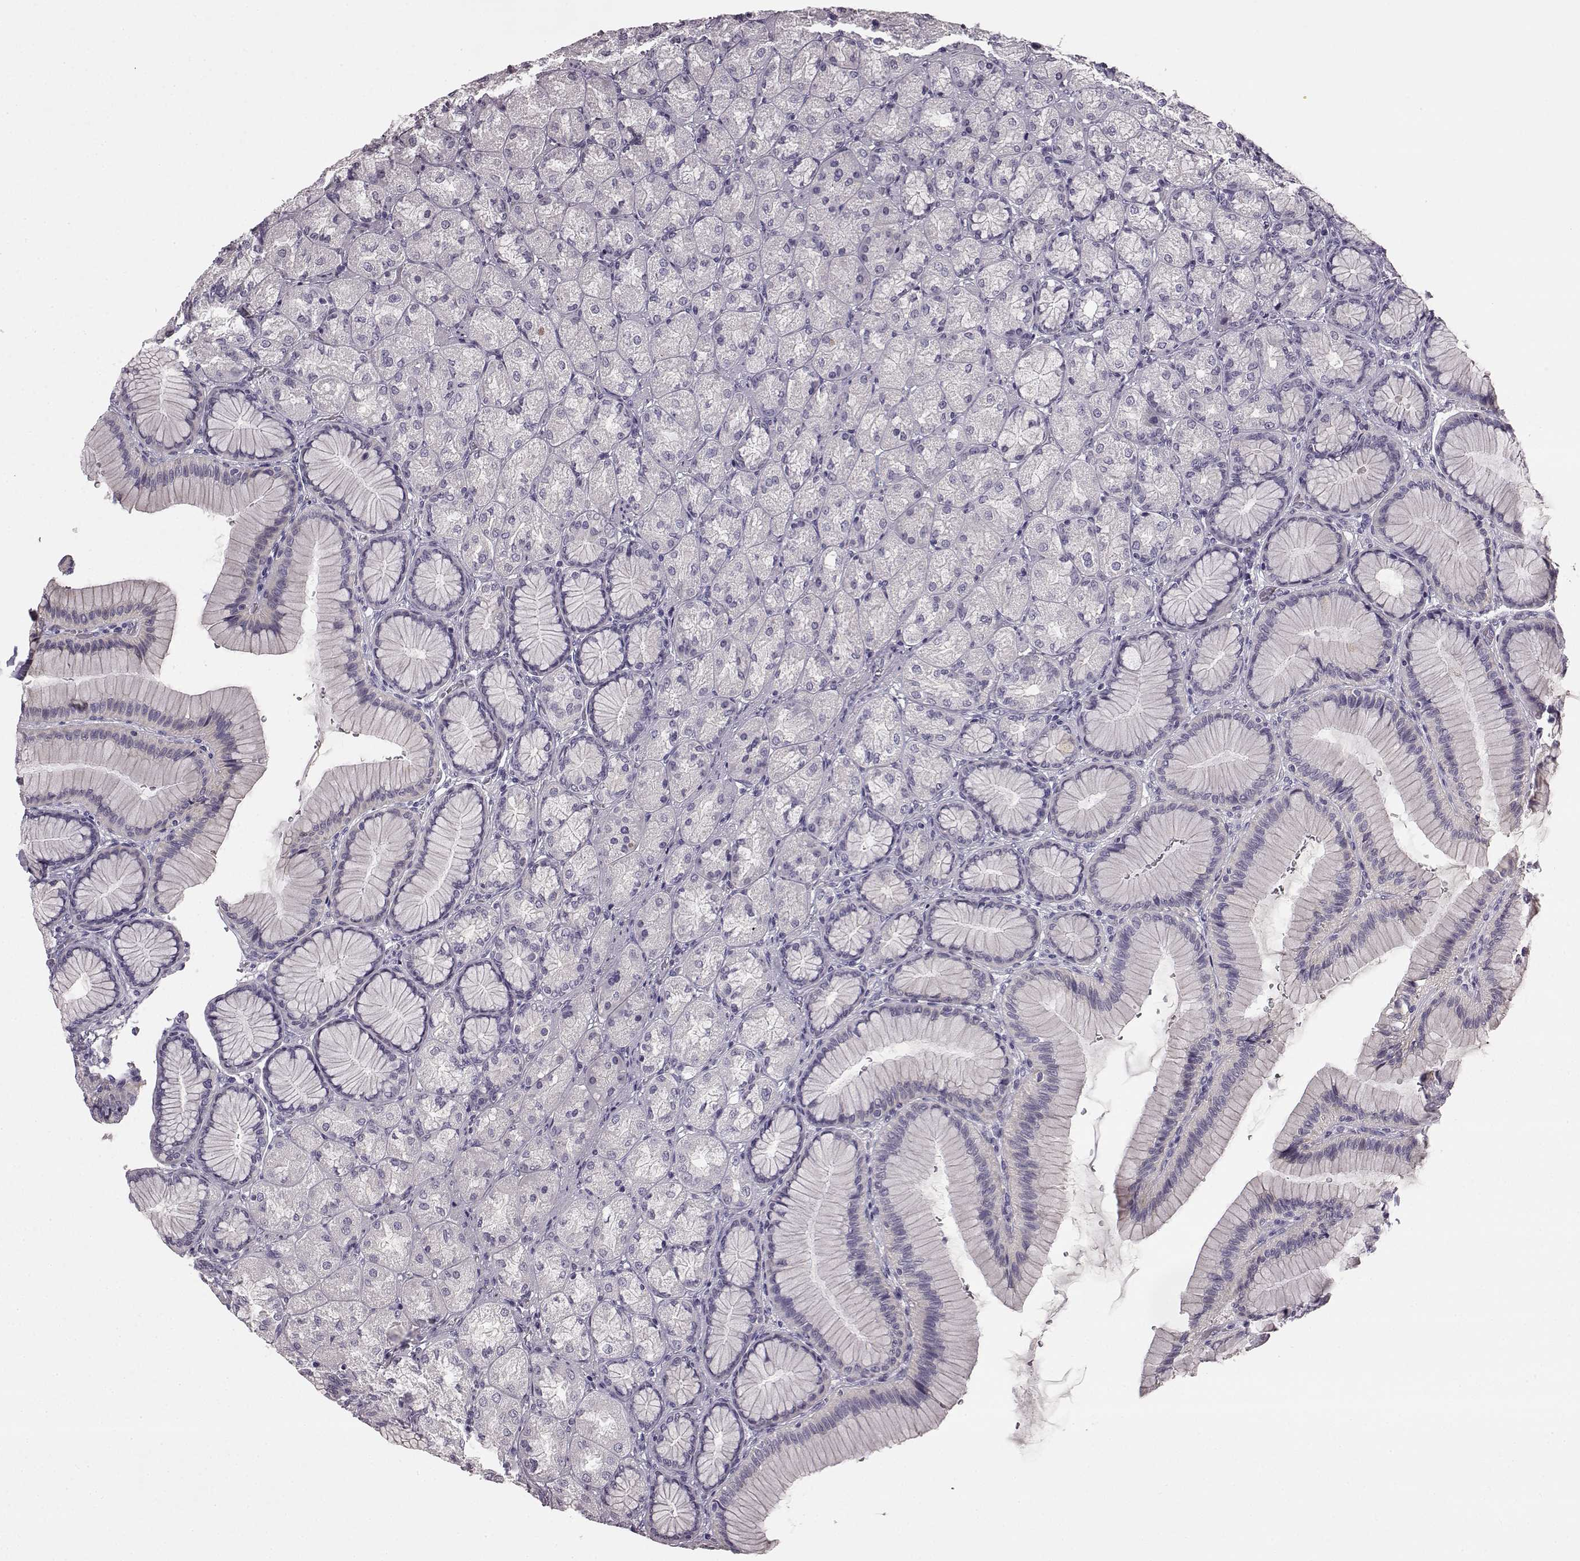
{"staining": {"intensity": "negative", "quantity": "none", "location": "none"}, "tissue": "stomach", "cell_type": "Glandular cells", "image_type": "normal", "snomed": [{"axis": "morphology", "description": "Normal tissue, NOS"}, {"axis": "morphology", "description": "Adenocarcinoma, NOS"}, {"axis": "morphology", "description": "Adenocarcinoma, High grade"}, {"axis": "topography", "description": "Stomach, upper"}, {"axis": "topography", "description": "Stomach"}], "caption": "This is an immunohistochemistry (IHC) image of normal human stomach. There is no staining in glandular cells.", "gene": "KRT81", "patient": {"sex": "female", "age": 65}}